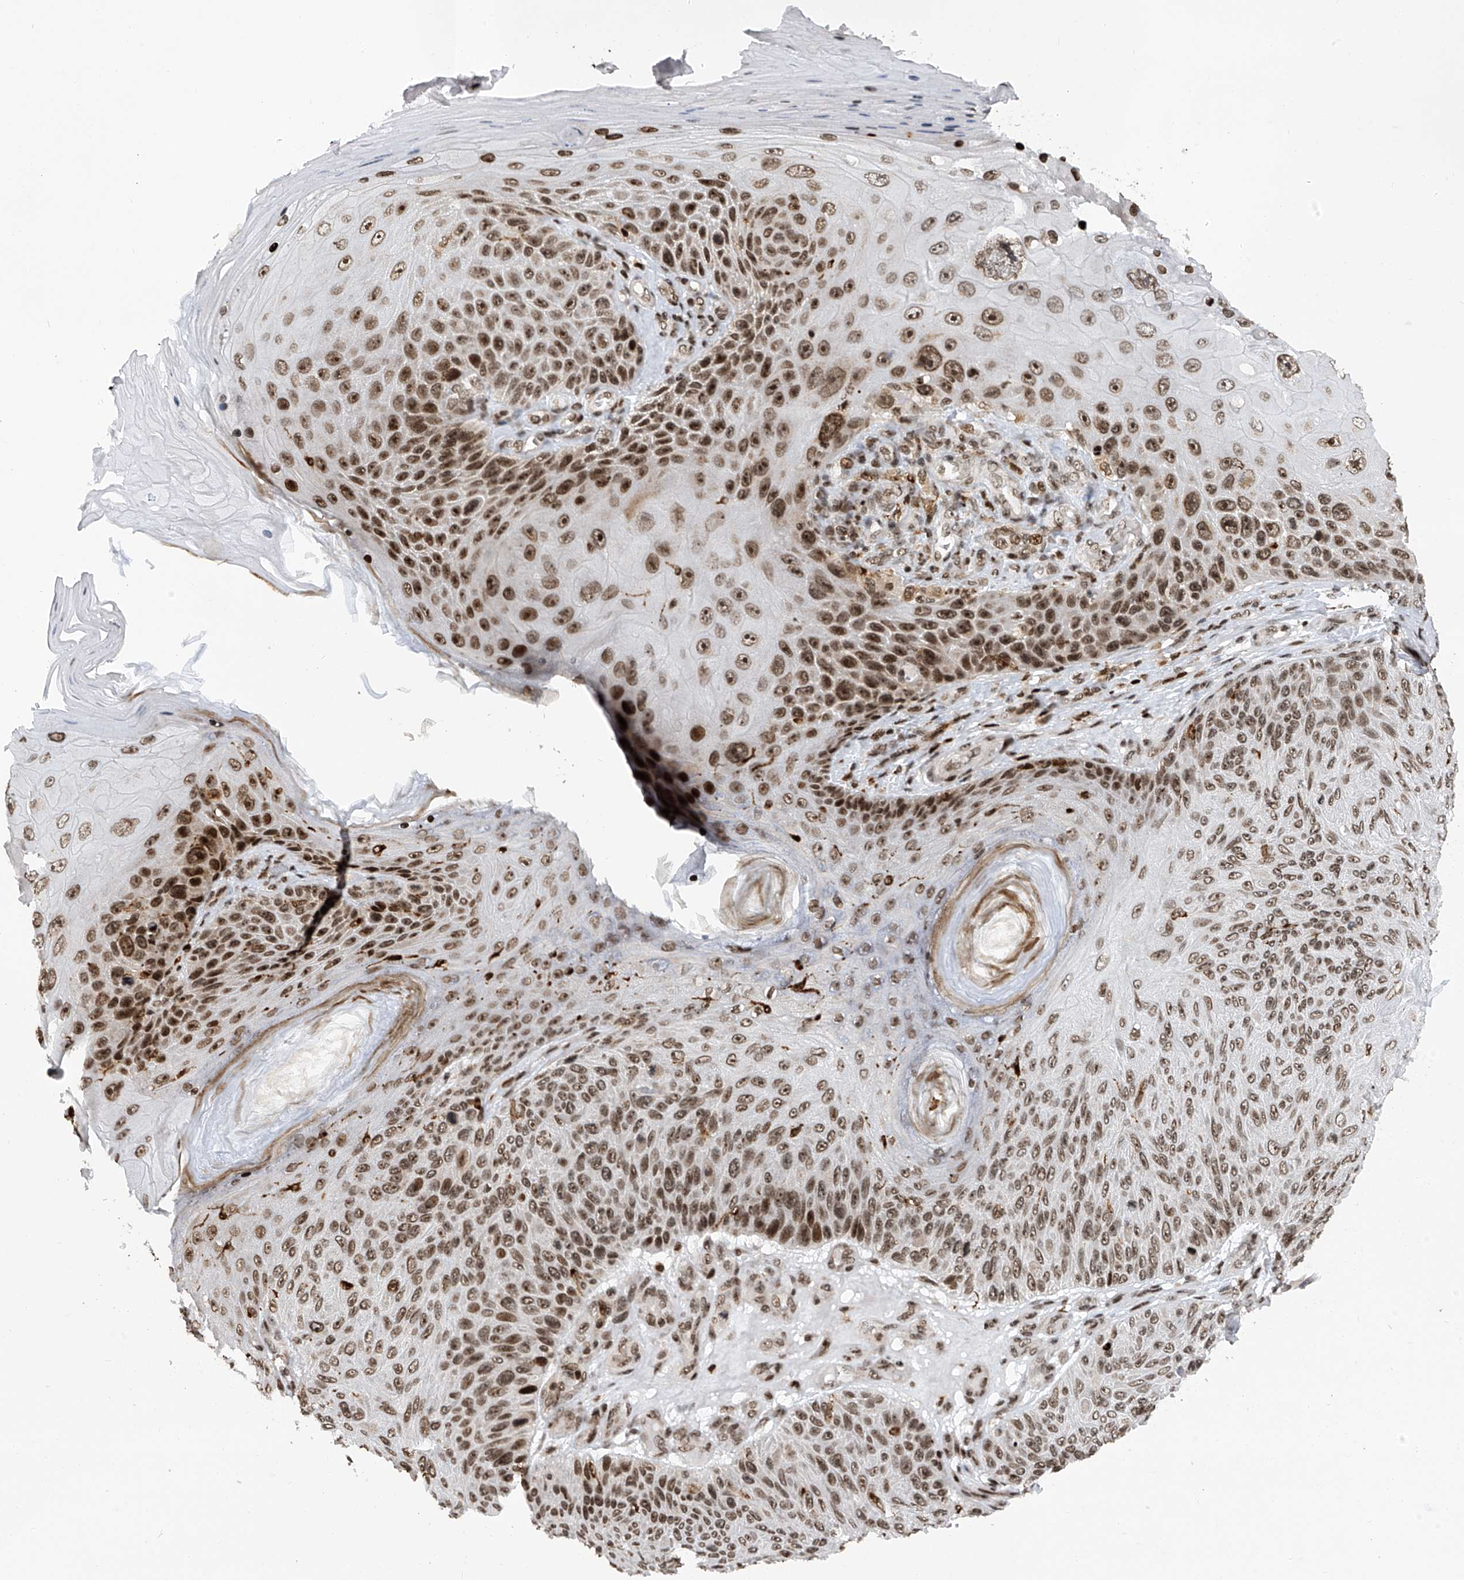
{"staining": {"intensity": "moderate", "quantity": ">75%", "location": "nuclear"}, "tissue": "skin cancer", "cell_type": "Tumor cells", "image_type": "cancer", "snomed": [{"axis": "morphology", "description": "Squamous cell carcinoma, NOS"}, {"axis": "topography", "description": "Skin"}], "caption": "Immunohistochemistry (DAB (3,3'-diaminobenzidine)) staining of skin cancer reveals moderate nuclear protein expression in about >75% of tumor cells.", "gene": "PAK1IP1", "patient": {"sex": "female", "age": 88}}